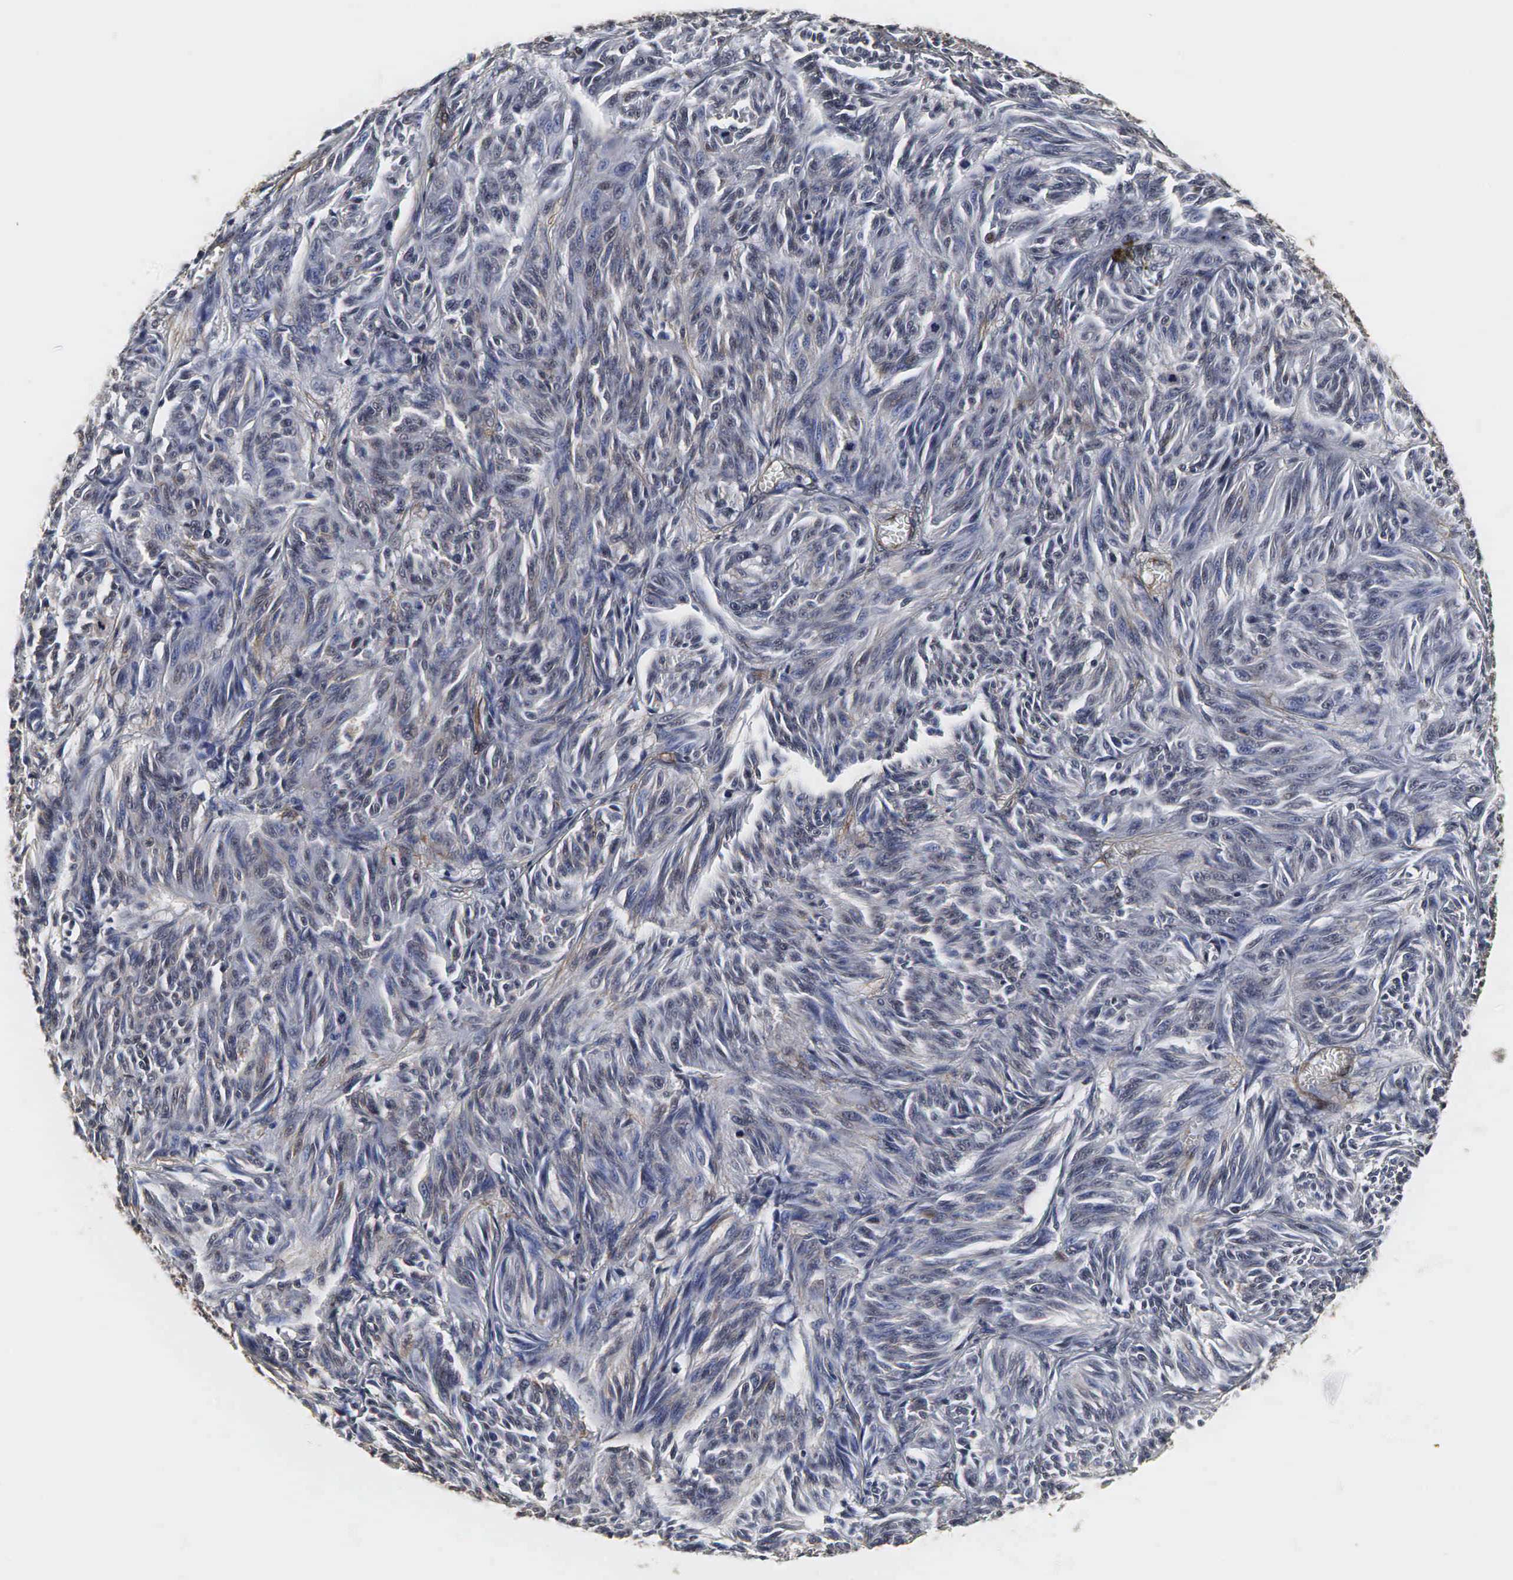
{"staining": {"intensity": "weak", "quantity": "<25%", "location": "cytoplasmic/membranous"}, "tissue": "melanoma", "cell_type": "Tumor cells", "image_type": "cancer", "snomed": [{"axis": "morphology", "description": "Malignant melanoma, NOS"}, {"axis": "topography", "description": "Skin"}], "caption": "High magnification brightfield microscopy of melanoma stained with DAB (3,3'-diaminobenzidine) (brown) and counterstained with hematoxylin (blue): tumor cells show no significant positivity.", "gene": "SPIN1", "patient": {"sex": "male", "age": 54}}